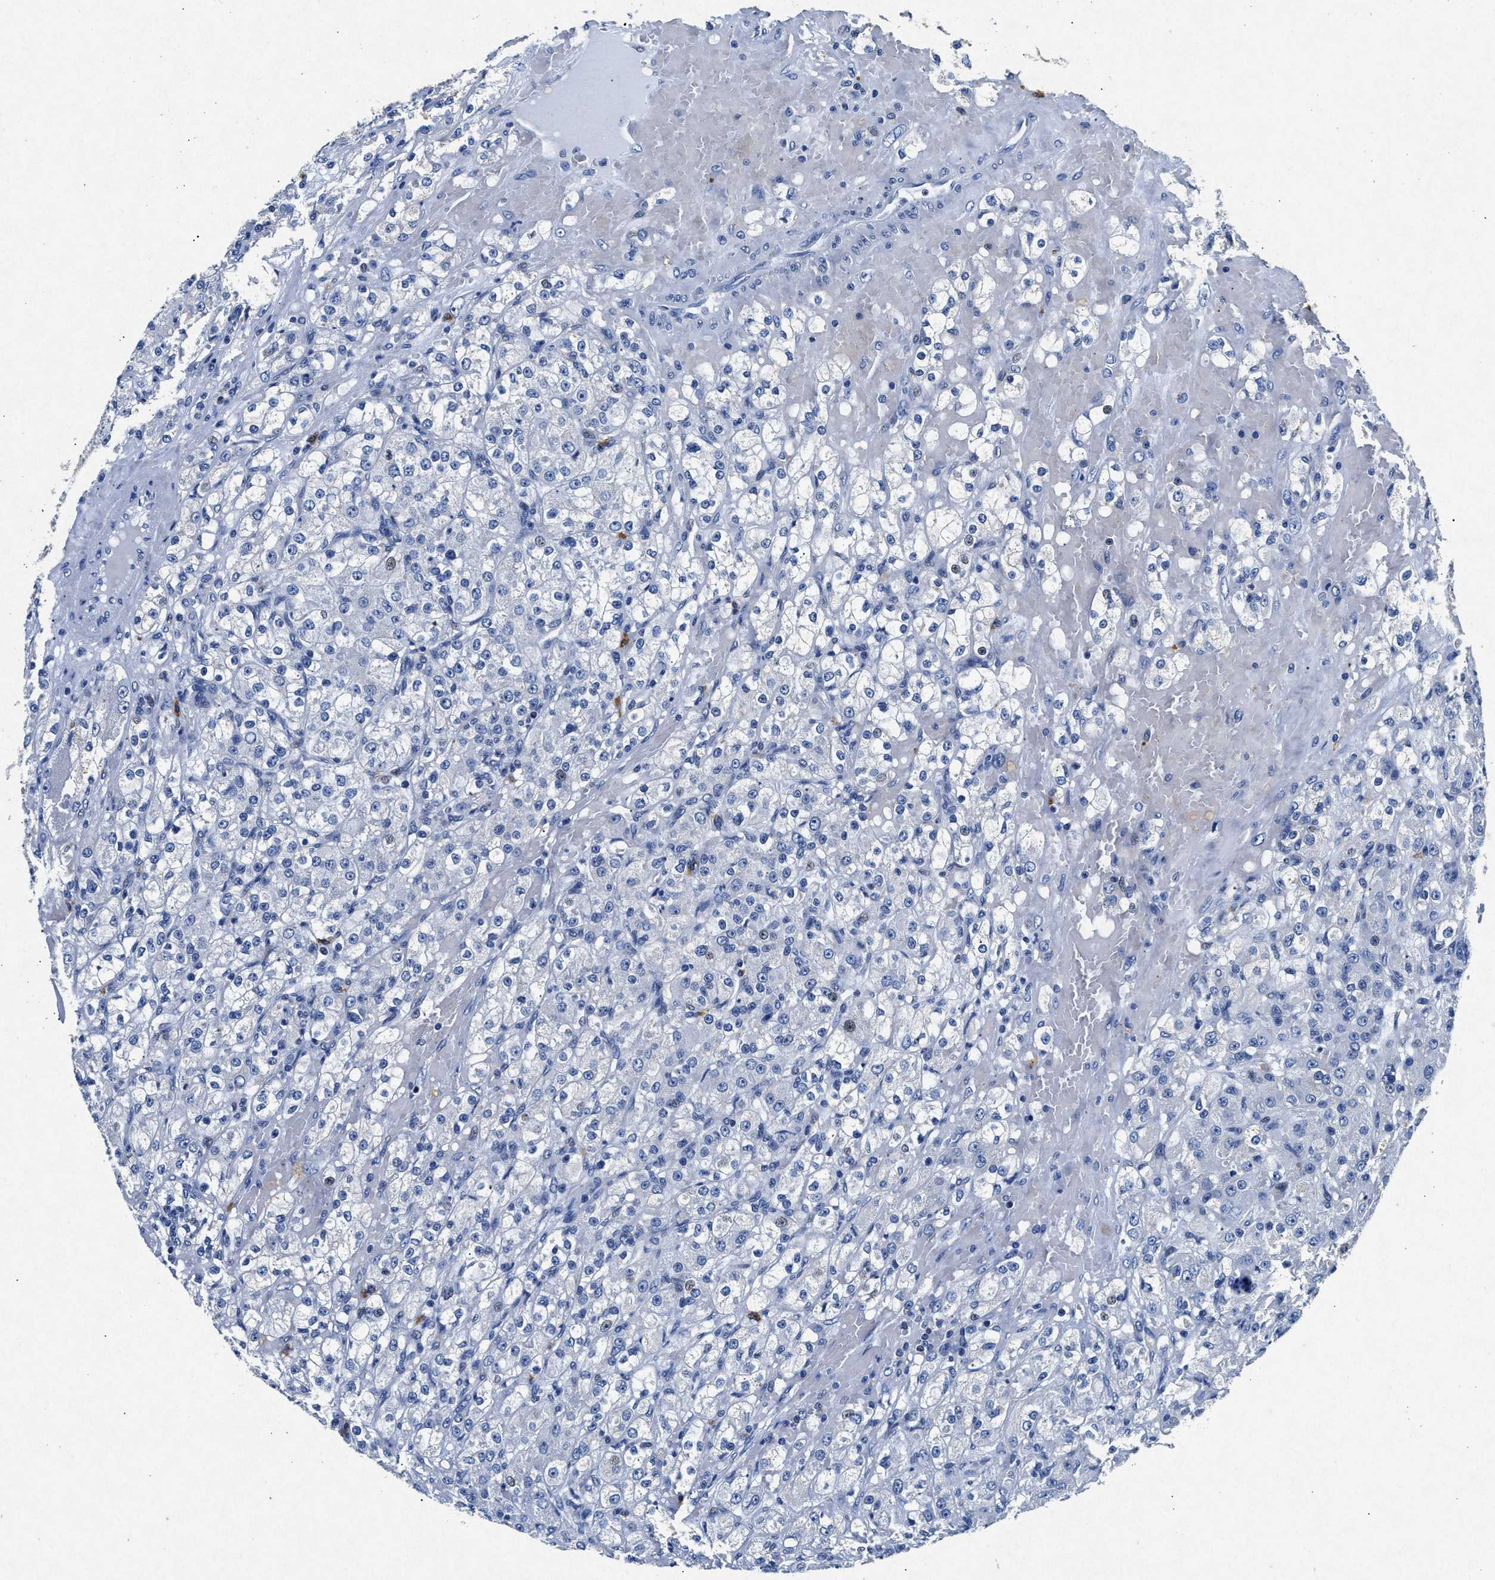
{"staining": {"intensity": "weak", "quantity": "<25%", "location": "nuclear"}, "tissue": "renal cancer", "cell_type": "Tumor cells", "image_type": "cancer", "snomed": [{"axis": "morphology", "description": "Normal tissue, NOS"}, {"axis": "morphology", "description": "Adenocarcinoma, NOS"}, {"axis": "topography", "description": "Kidney"}], "caption": "This is a photomicrograph of immunohistochemistry staining of renal cancer (adenocarcinoma), which shows no staining in tumor cells.", "gene": "MAP6", "patient": {"sex": "male", "age": 61}}